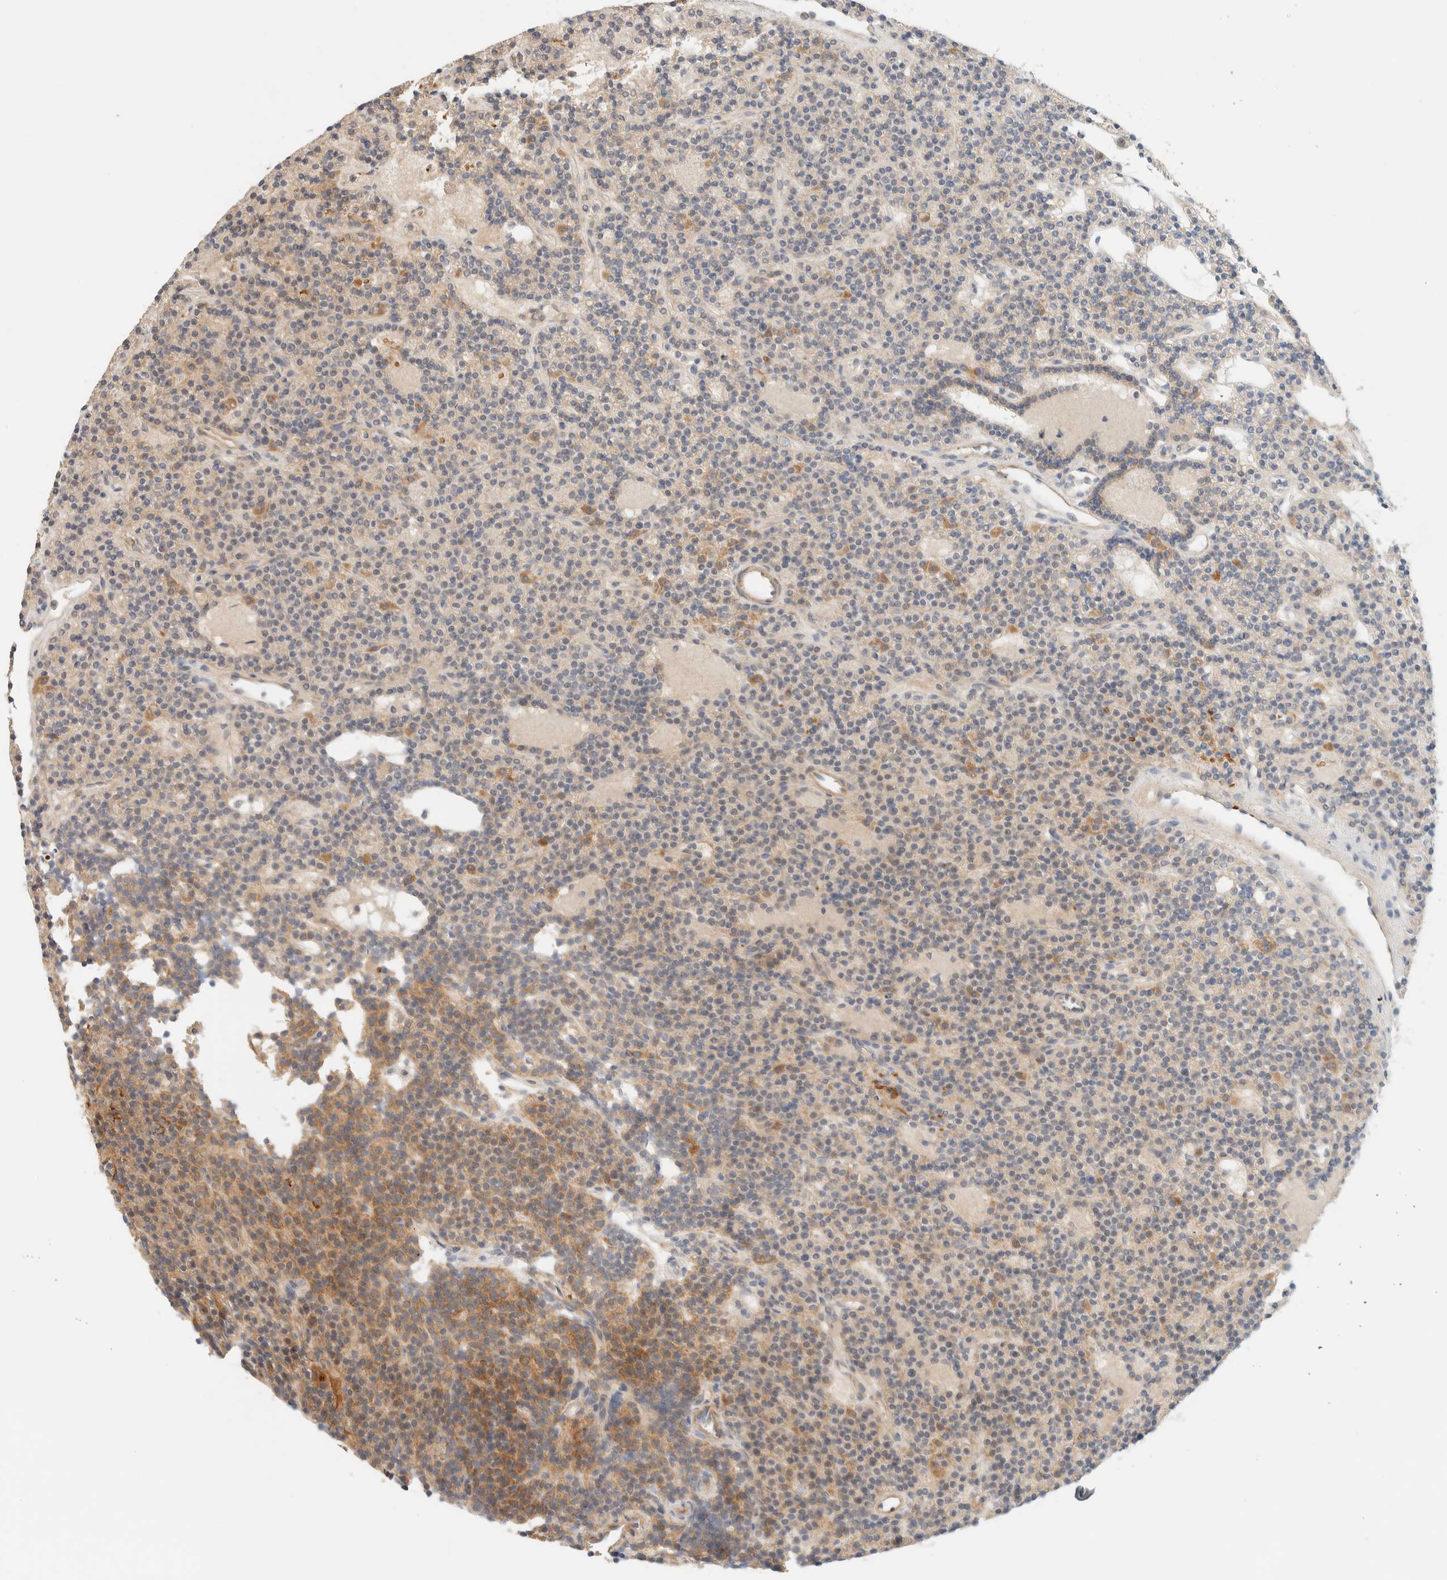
{"staining": {"intensity": "moderate", "quantity": "<25%", "location": "cytoplasmic/membranous"}, "tissue": "parathyroid gland", "cell_type": "Glandular cells", "image_type": "normal", "snomed": [{"axis": "morphology", "description": "Normal tissue, NOS"}, {"axis": "topography", "description": "Parathyroid gland"}], "caption": "An image showing moderate cytoplasmic/membranous positivity in approximately <25% of glandular cells in benign parathyroid gland, as visualized by brown immunohistochemical staining.", "gene": "TNK1", "patient": {"sex": "male", "age": 75}}